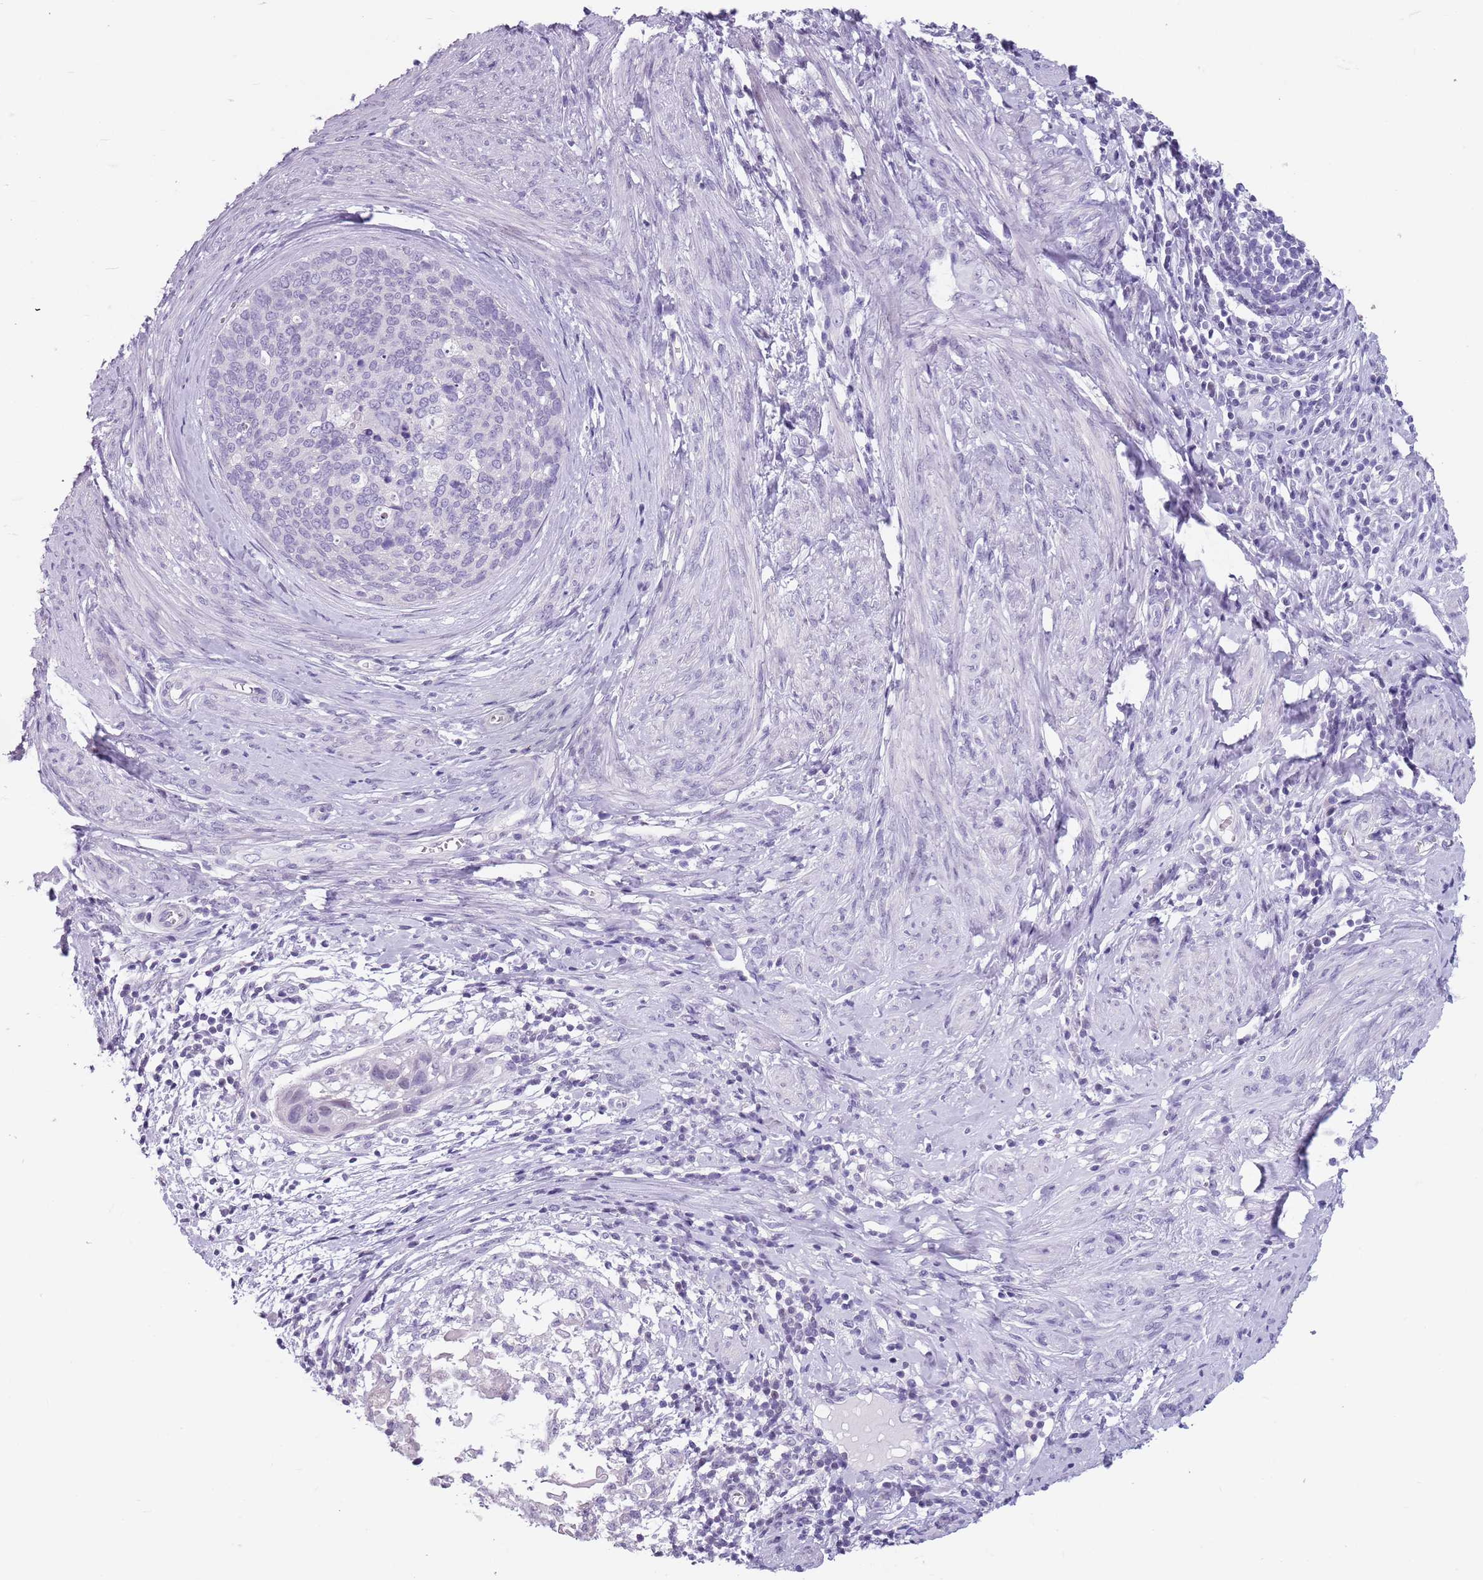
{"staining": {"intensity": "negative", "quantity": "none", "location": "none"}, "tissue": "cervical cancer", "cell_type": "Tumor cells", "image_type": "cancer", "snomed": [{"axis": "morphology", "description": "Squamous cell carcinoma, NOS"}, {"axis": "topography", "description": "Cervix"}], "caption": "DAB (3,3'-diaminobenzidine) immunohistochemical staining of cervical cancer reveals no significant positivity in tumor cells.", "gene": "SPESP1", "patient": {"sex": "female", "age": 80}}